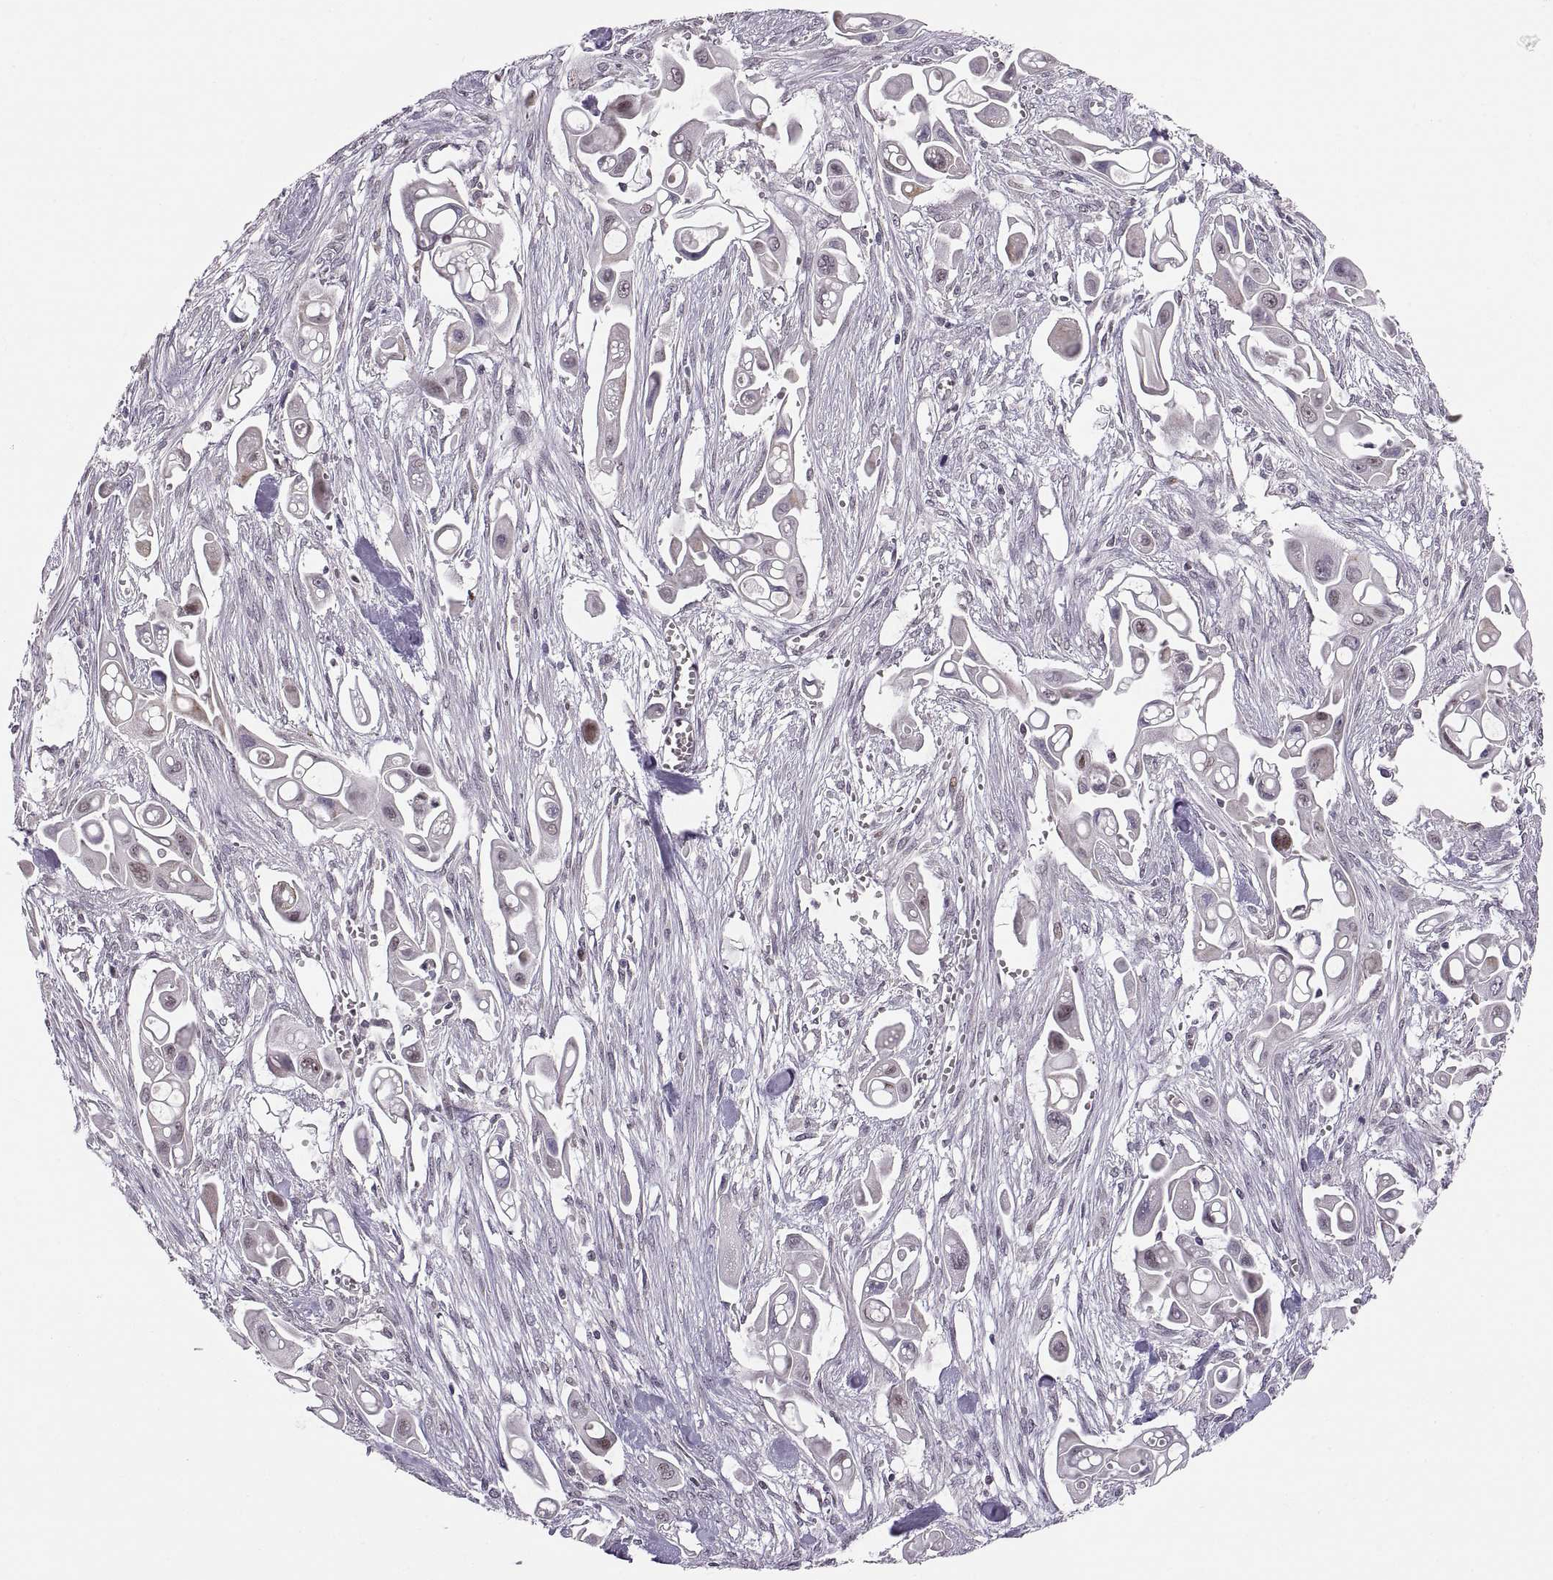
{"staining": {"intensity": "negative", "quantity": "none", "location": "none"}, "tissue": "pancreatic cancer", "cell_type": "Tumor cells", "image_type": "cancer", "snomed": [{"axis": "morphology", "description": "Adenocarcinoma, NOS"}, {"axis": "topography", "description": "Pancreas"}], "caption": "This histopathology image is of pancreatic adenocarcinoma stained with IHC to label a protein in brown with the nuclei are counter-stained blue. There is no expression in tumor cells.", "gene": "SNAI1", "patient": {"sex": "male", "age": 50}}